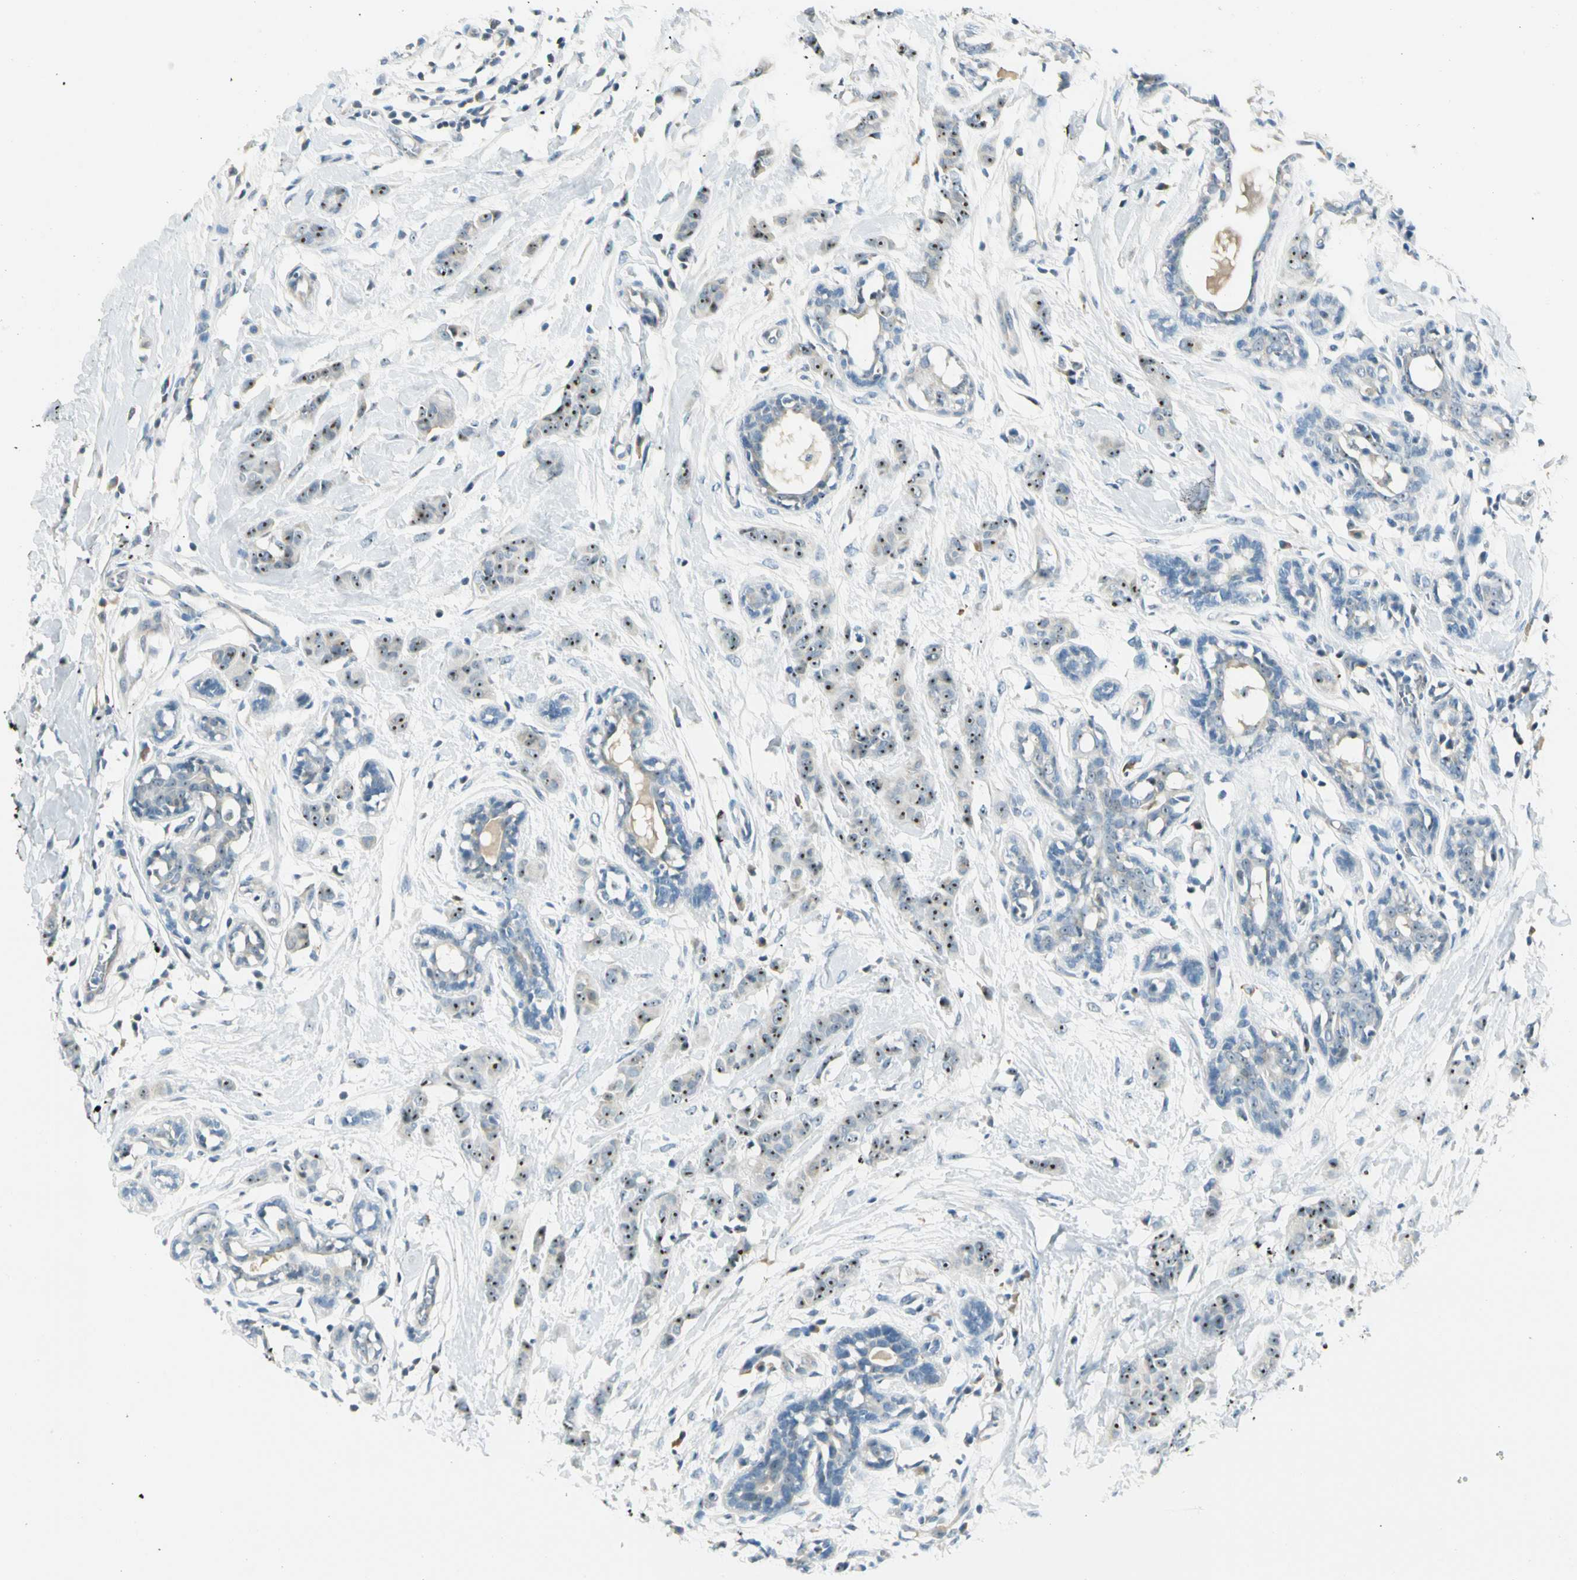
{"staining": {"intensity": "moderate", "quantity": ">75%", "location": "nuclear"}, "tissue": "breast cancer", "cell_type": "Tumor cells", "image_type": "cancer", "snomed": [{"axis": "morphology", "description": "Normal tissue, NOS"}, {"axis": "morphology", "description": "Duct carcinoma"}, {"axis": "topography", "description": "Breast"}], "caption": "A micrograph showing moderate nuclear positivity in about >75% of tumor cells in breast infiltrating ductal carcinoma, as visualized by brown immunohistochemical staining.", "gene": "ZSCAN1", "patient": {"sex": "female", "age": 40}}